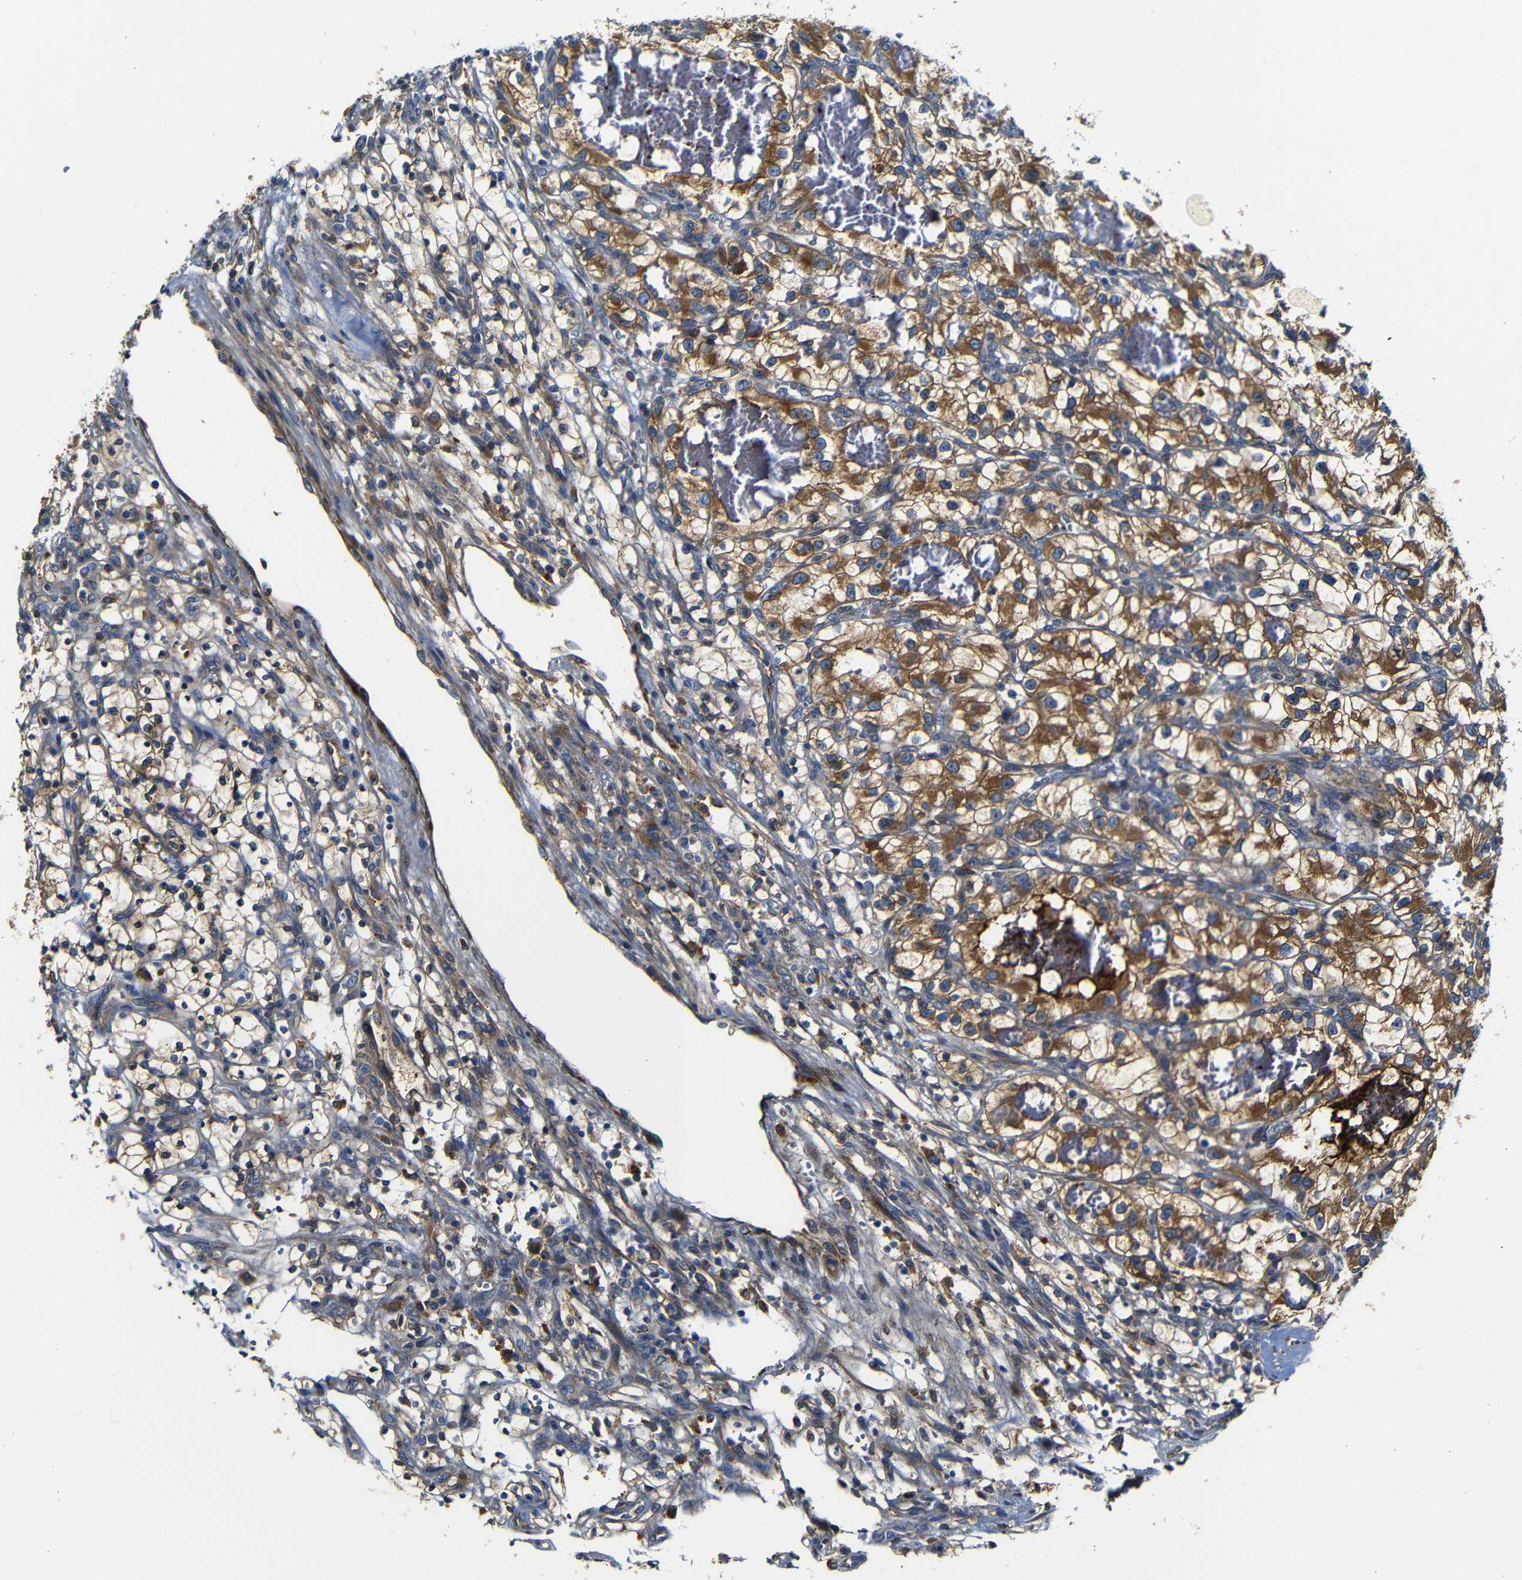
{"staining": {"intensity": "moderate", "quantity": ">75%", "location": "cytoplasmic/membranous"}, "tissue": "renal cancer", "cell_type": "Tumor cells", "image_type": "cancer", "snomed": [{"axis": "morphology", "description": "Adenocarcinoma, NOS"}, {"axis": "topography", "description": "Kidney"}], "caption": "This is an image of immunohistochemistry staining of adenocarcinoma (renal), which shows moderate positivity in the cytoplasmic/membranous of tumor cells.", "gene": "CLCC1", "patient": {"sex": "female", "age": 57}}